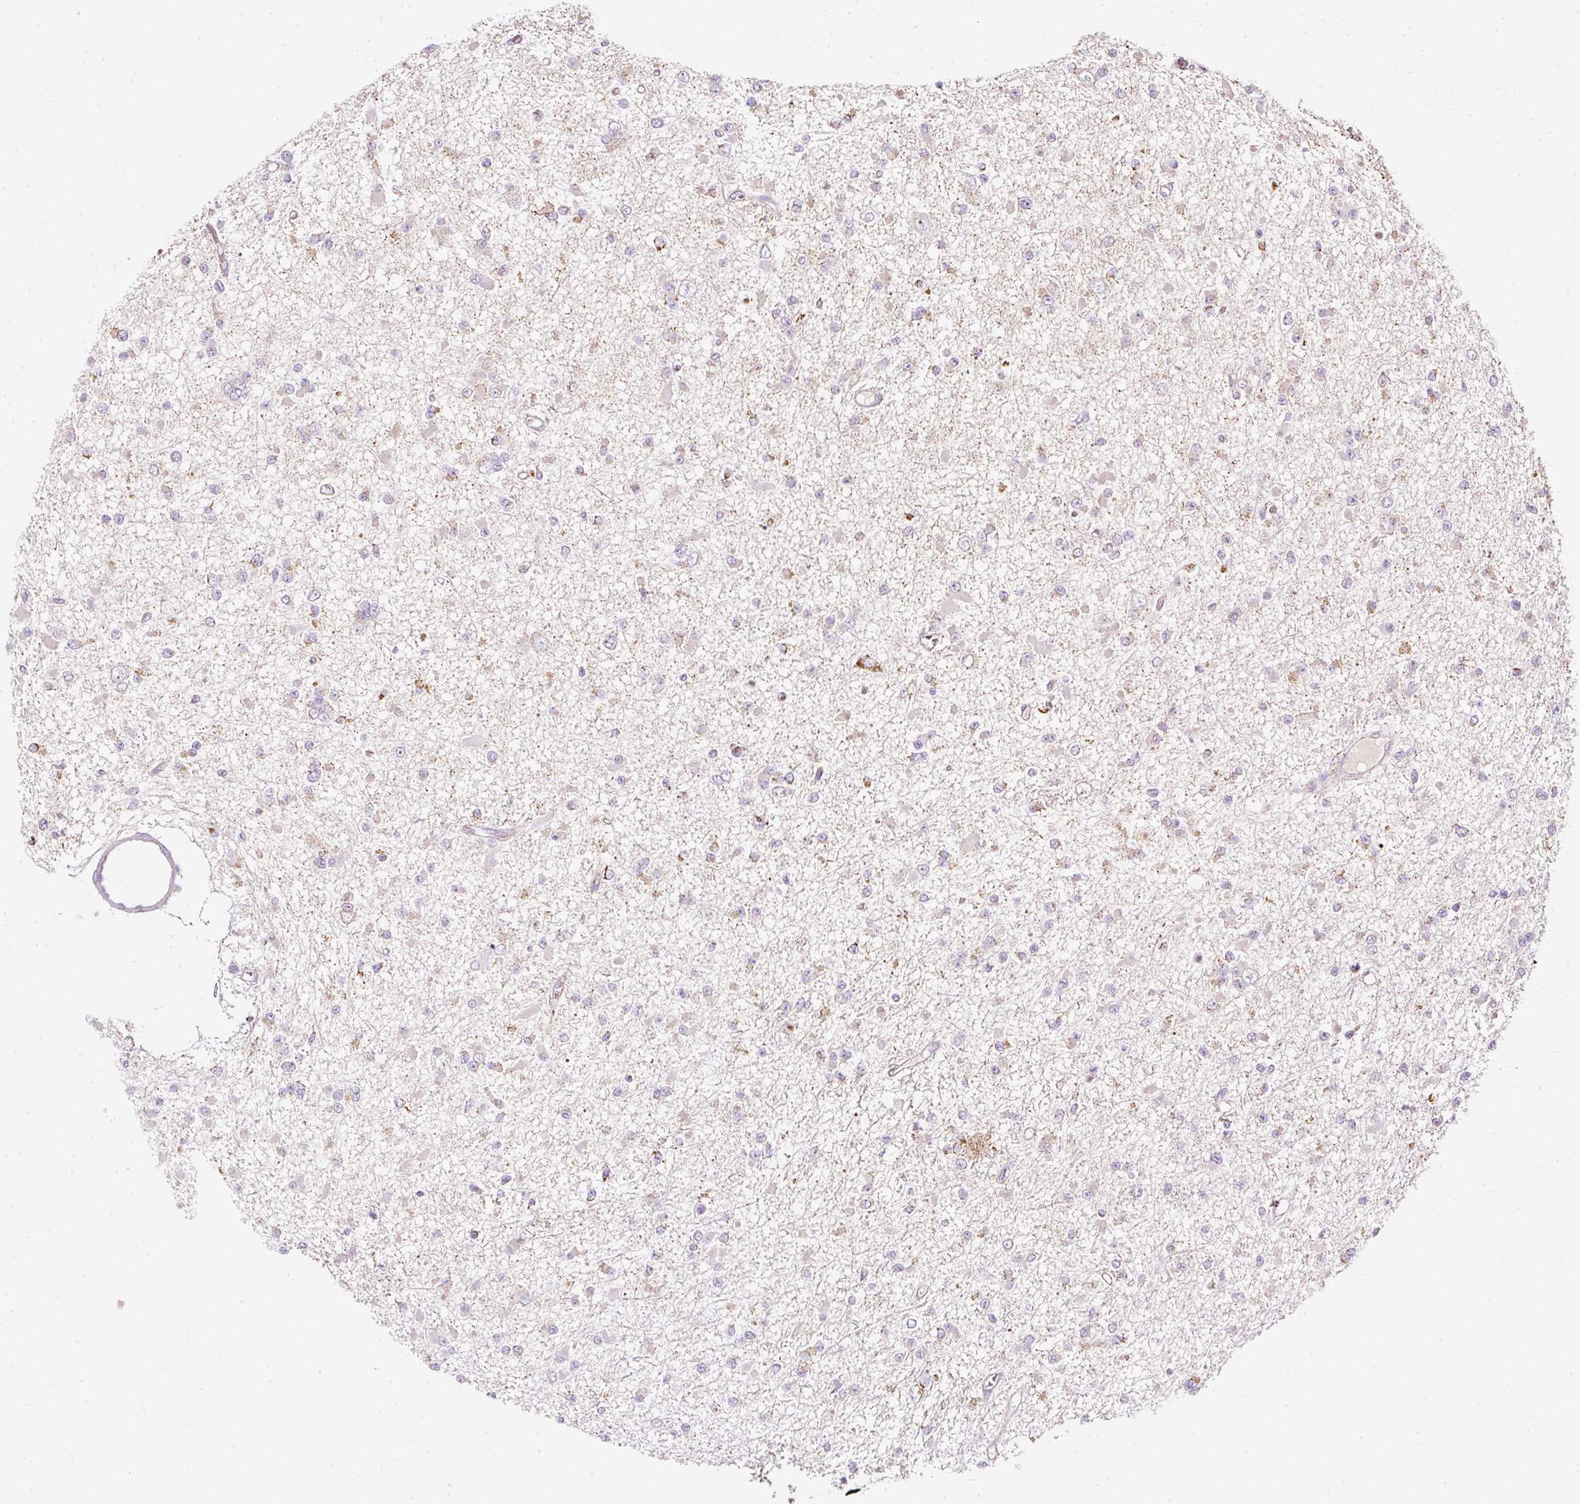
{"staining": {"intensity": "moderate", "quantity": "<25%", "location": "cytoplasmic/membranous"}, "tissue": "glioma", "cell_type": "Tumor cells", "image_type": "cancer", "snomed": [{"axis": "morphology", "description": "Glioma, malignant, Low grade"}, {"axis": "topography", "description": "Brain"}], "caption": "Glioma was stained to show a protein in brown. There is low levels of moderate cytoplasmic/membranous expression in about <25% of tumor cells.", "gene": "SDHA", "patient": {"sex": "female", "age": 22}}